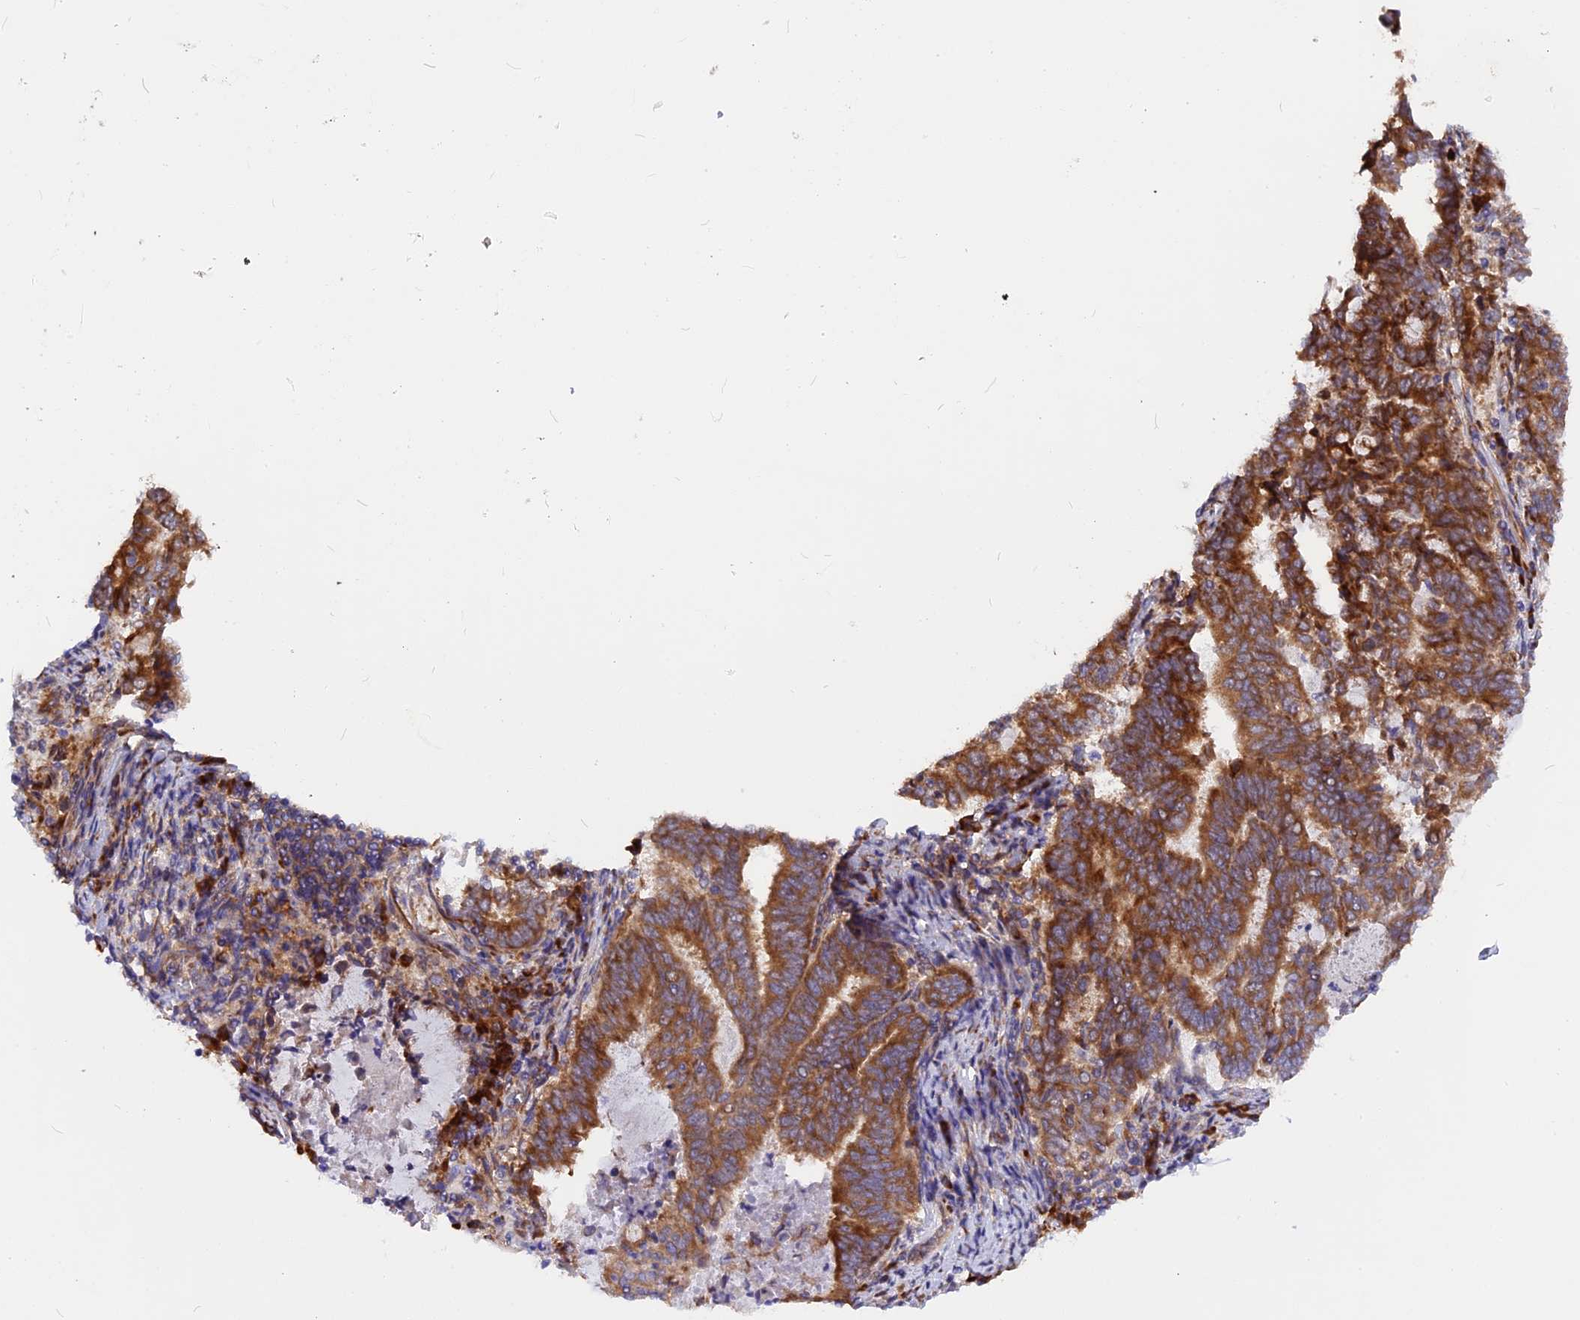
{"staining": {"intensity": "moderate", "quantity": ">75%", "location": "cytoplasmic/membranous"}, "tissue": "endometrial cancer", "cell_type": "Tumor cells", "image_type": "cancer", "snomed": [{"axis": "morphology", "description": "Adenocarcinoma, NOS"}, {"axis": "topography", "description": "Endometrium"}], "caption": "Protein expression analysis of human endometrial cancer (adenocarcinoma) reveals moderate cytoplasmic/membranous positivity in about >75% of tumor cells. Using DAB (3,3'-diaminobenzidine) (brown) and hematoxylin (blue) stains, captured at high magnification using brightfield microscopy.", "gene": "GNPTAB", "patient": {"sex": "female", "age": 80}}